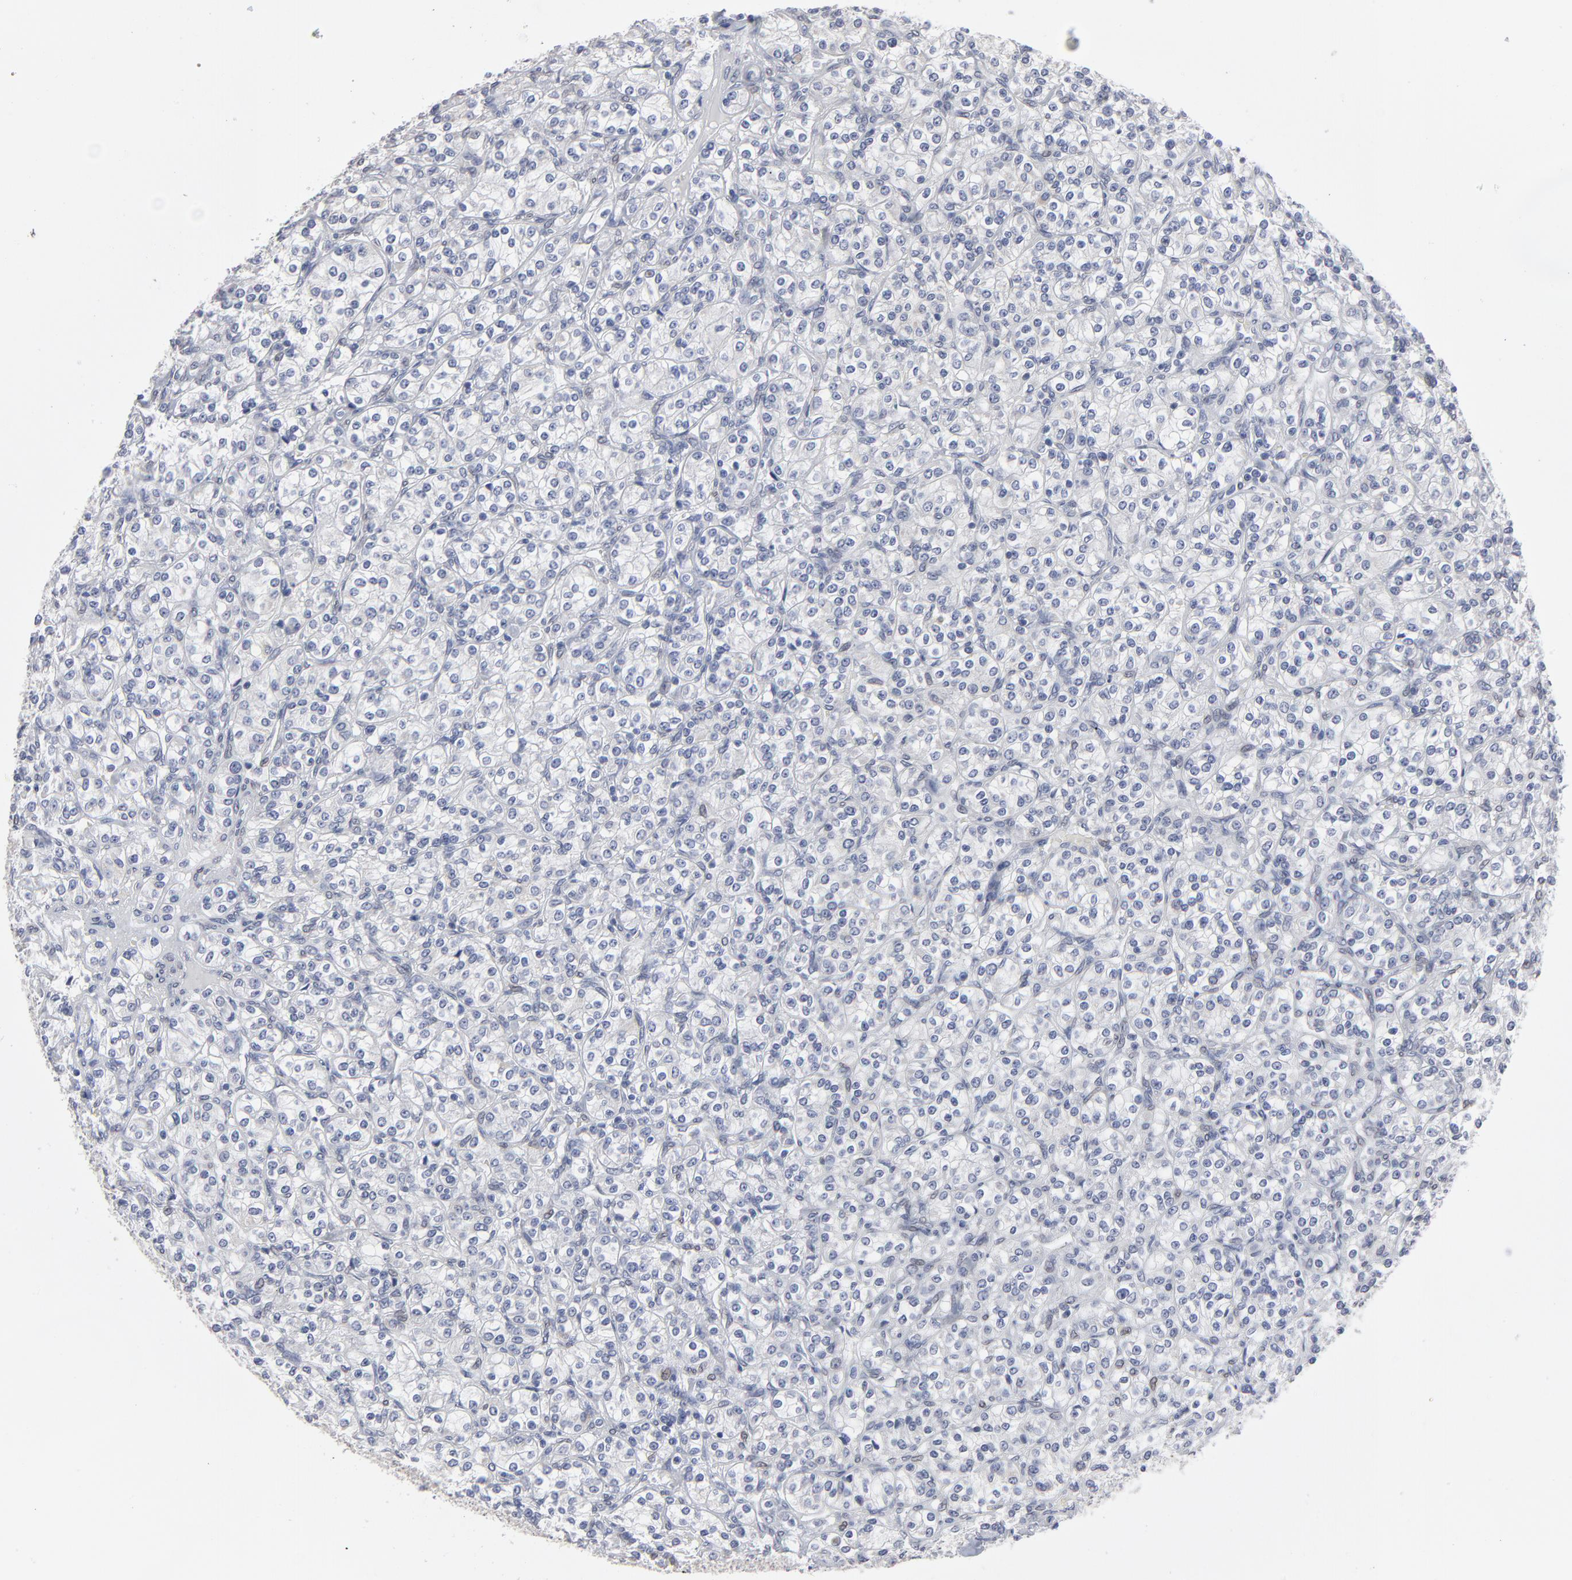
{"staining": {"intensity": "negative", "quantity": "none", "location": "none"}, "tissue": "renal cancer", "cell_type": "Tumor cells", "image_type": "cancer", "snomed": [{"axis": "morphology", "description": "Adenocarcinoma, NOS"}, {"axis": "topography", "description": "Kidney"}], "caption": "Immunohistochemistry photomicrograph of adenocarcinoma (renal) stained for a protein (brown), which shows no positivity in tumor cells.", "gene": "SYNE2", "patient": {"sex": "male", "age": 77}}